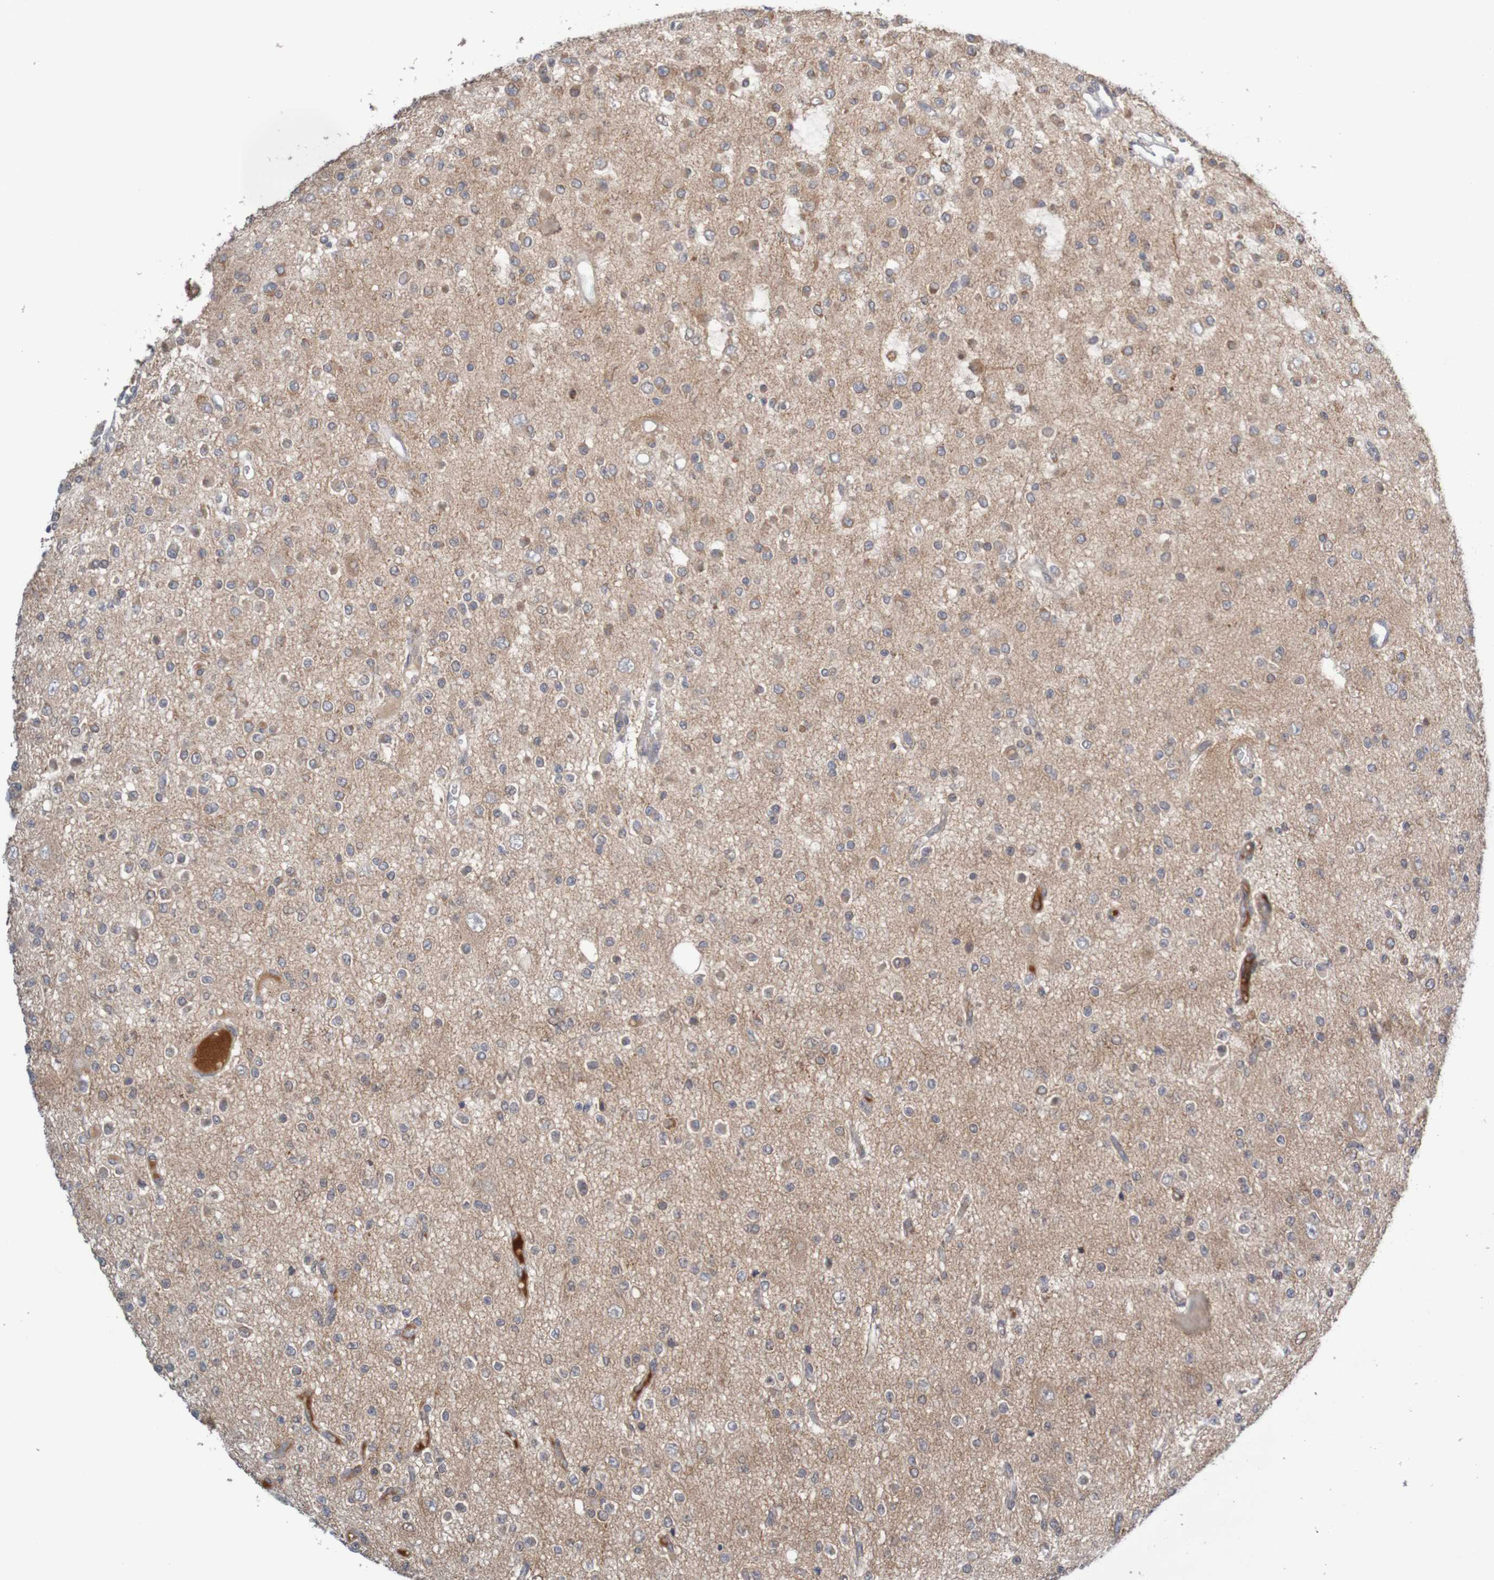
{"staining": {"intensity": "moderate", "quantity": ">75%", "location": "cytoplasmic/membranous"}, "tissue": "glioma", "cell_type": "Tumor cells", "image_type": "cancer", "snomed": [{"axis": "morphology", "description": "Glioma, malignant, Low grade"}, {"axis": "topography", "description": "Brain"}], "caption": "Glioma was stained to show a protein in brown. There is medium levels of moderate cytoplasmic/membranous expression in approximately >75% of tumor cells. (Brightfield microscopy of DAB IHC at high magnification).", "gene": "ANKK1", "patient": {"sex": "male", "age": 38}}